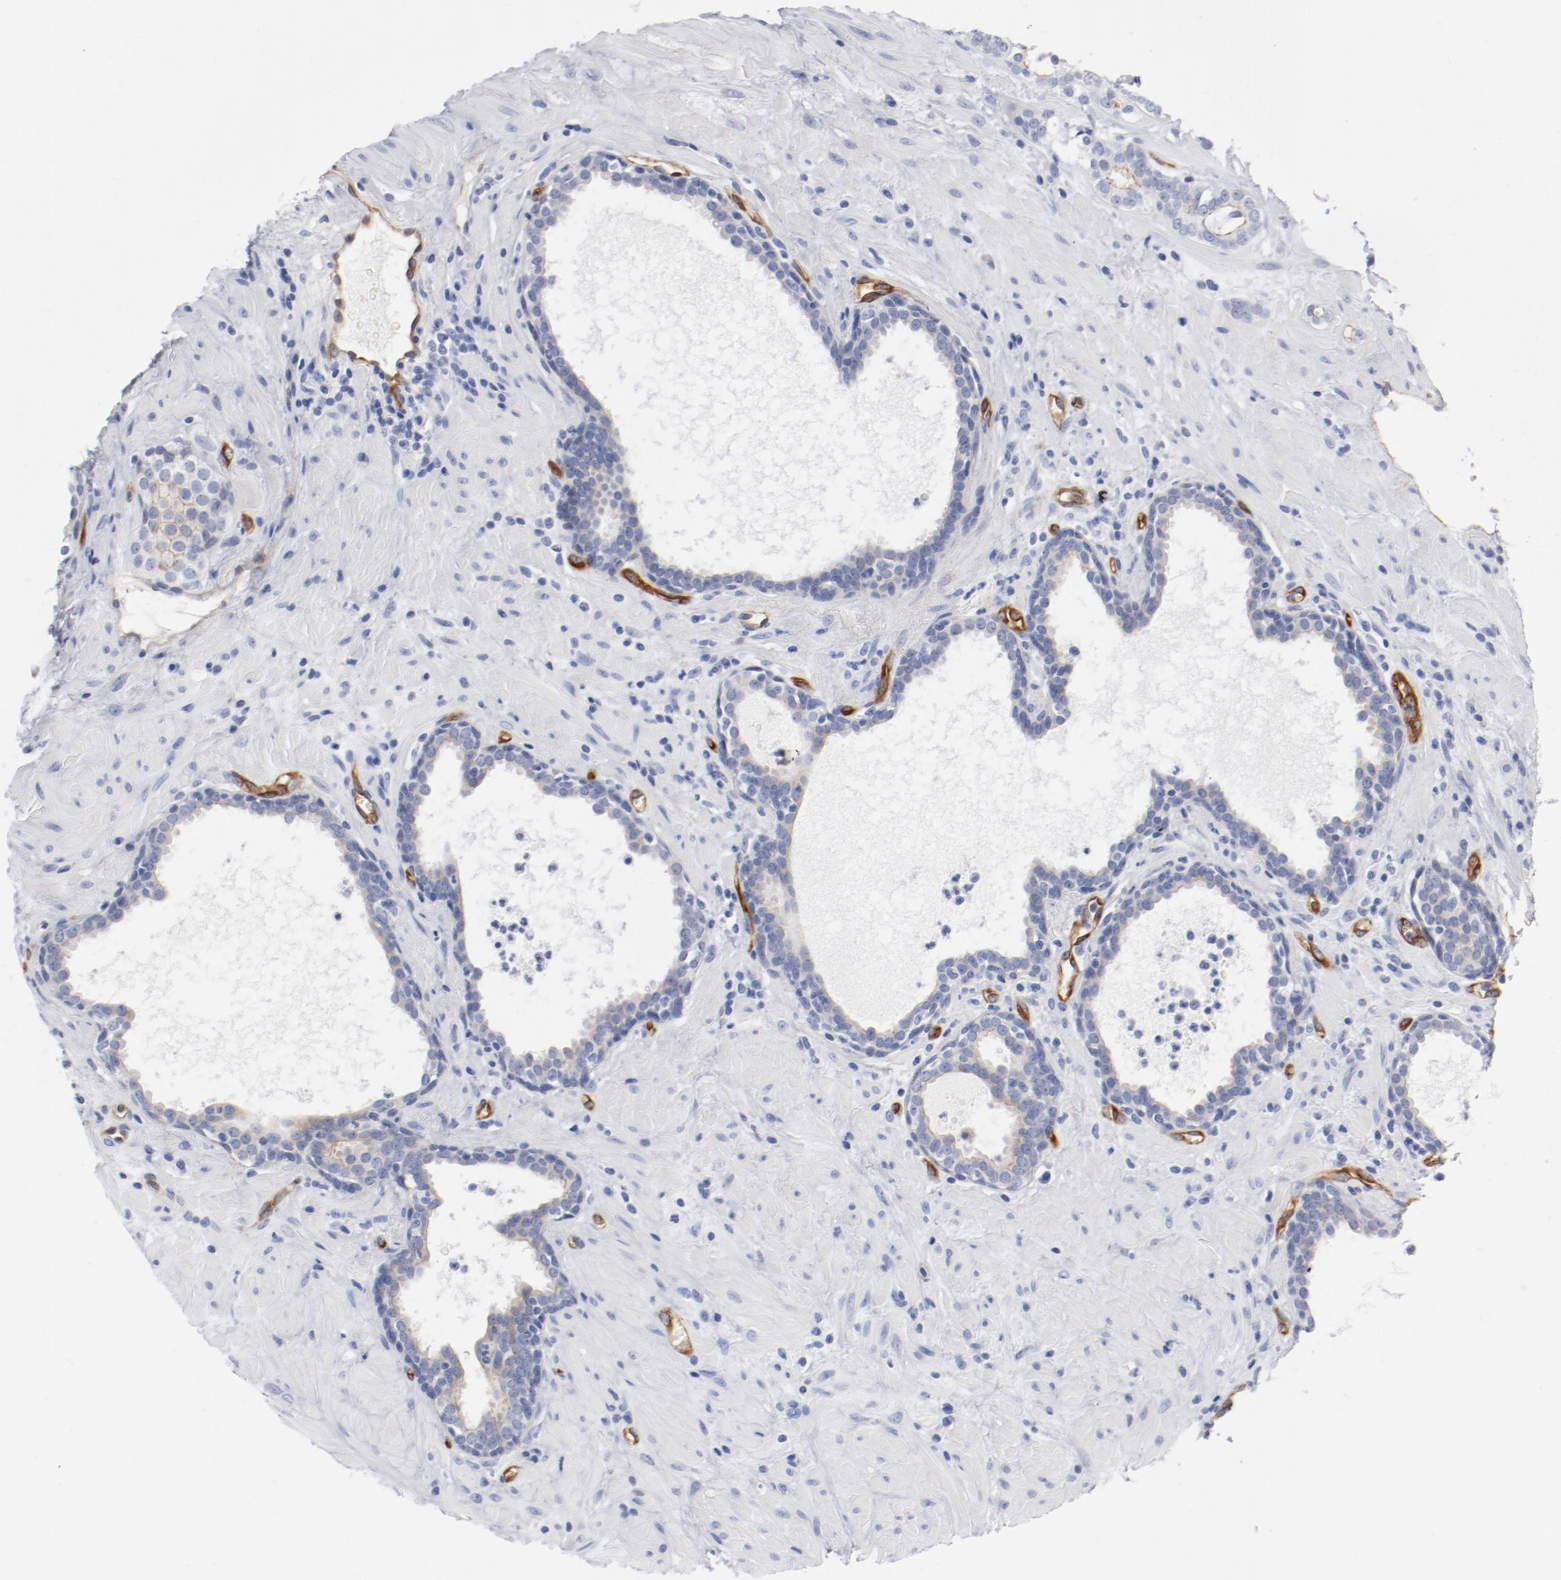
{"staining": {"intensity": "weak", "quantity": "25%-75%", "location": "cytoplasmic/membranous"}, "tissue": "prostate cancer", "cell_type": "Tumor cells", "image_type": "cancer", "snomed": [{"axis": "morphology", "description": "Adenocarcinoma, Low grade"}, {"axis": "topography", "description": "Prostate"}], "caption": "Prostate cancer (adenocarcinoma (low-grade)) was stained to show a protein in brown. There is low levels of weak cytoplasmic/membranous expression in about 25%-75% of tumor cells.", "gene": "SHANK3", "patient": {"sex": "male", "age": 57}}